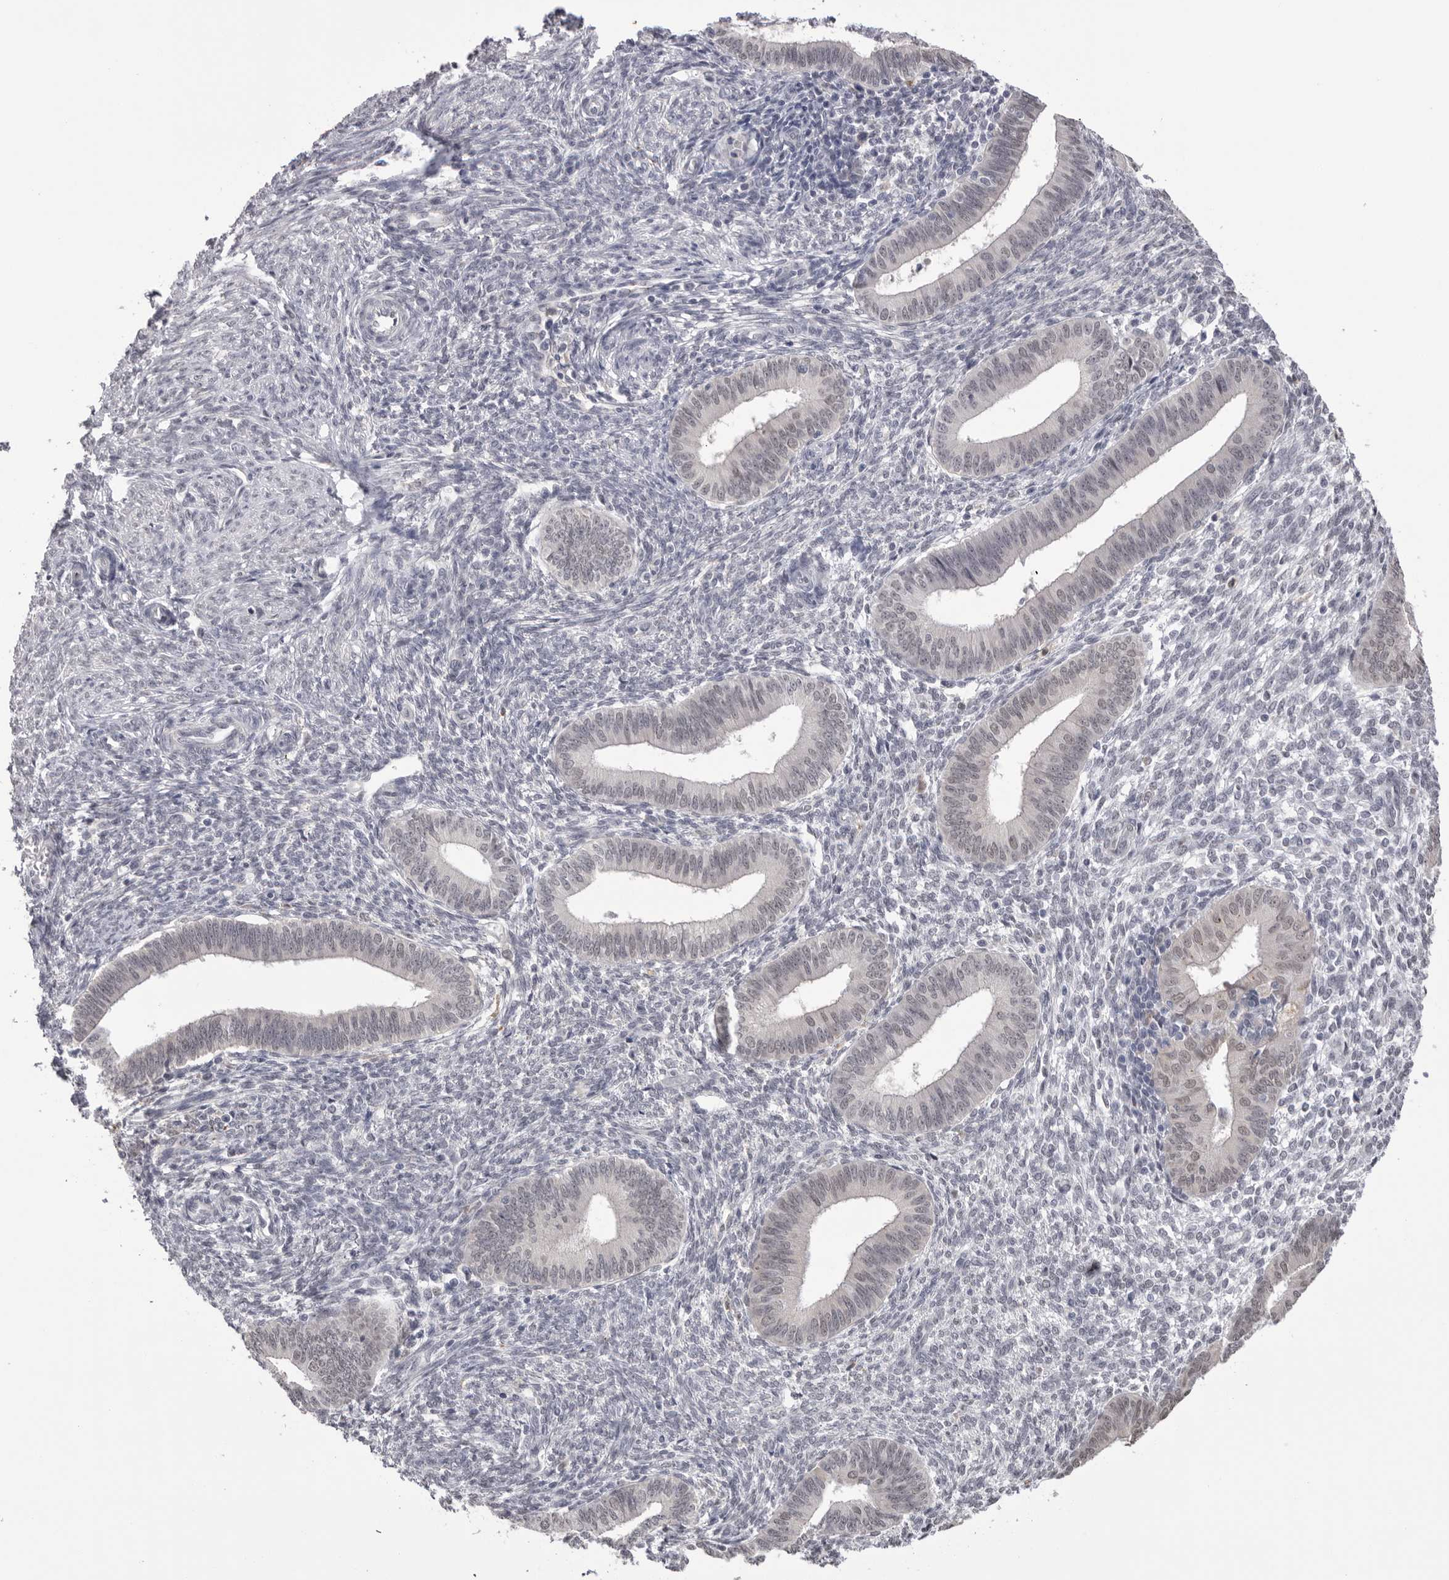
{"staining": {"intensity": "negative", "quantity": "none", "location": "none"}, "tissue": "endometrium", "cell_type": "Cells in endometrial stroma", "image_type": "normal", "snomed": [{"axis": "morphology", "description": "Normal tissue, NOS"}, {"axis": "topography", "description": "Endometrium"}], "caption": "Immunohistochemical staining of unremarkable endometrium shows no significant staining in cells in endometrial stroma. (Brightfield microscopy of DAB (3,3'-diaminobenzidine) immunohistochemistry (IHC) at high magnification).", "gene": "BCLAF3", "patient": {"sex": "female", "age": 46}}